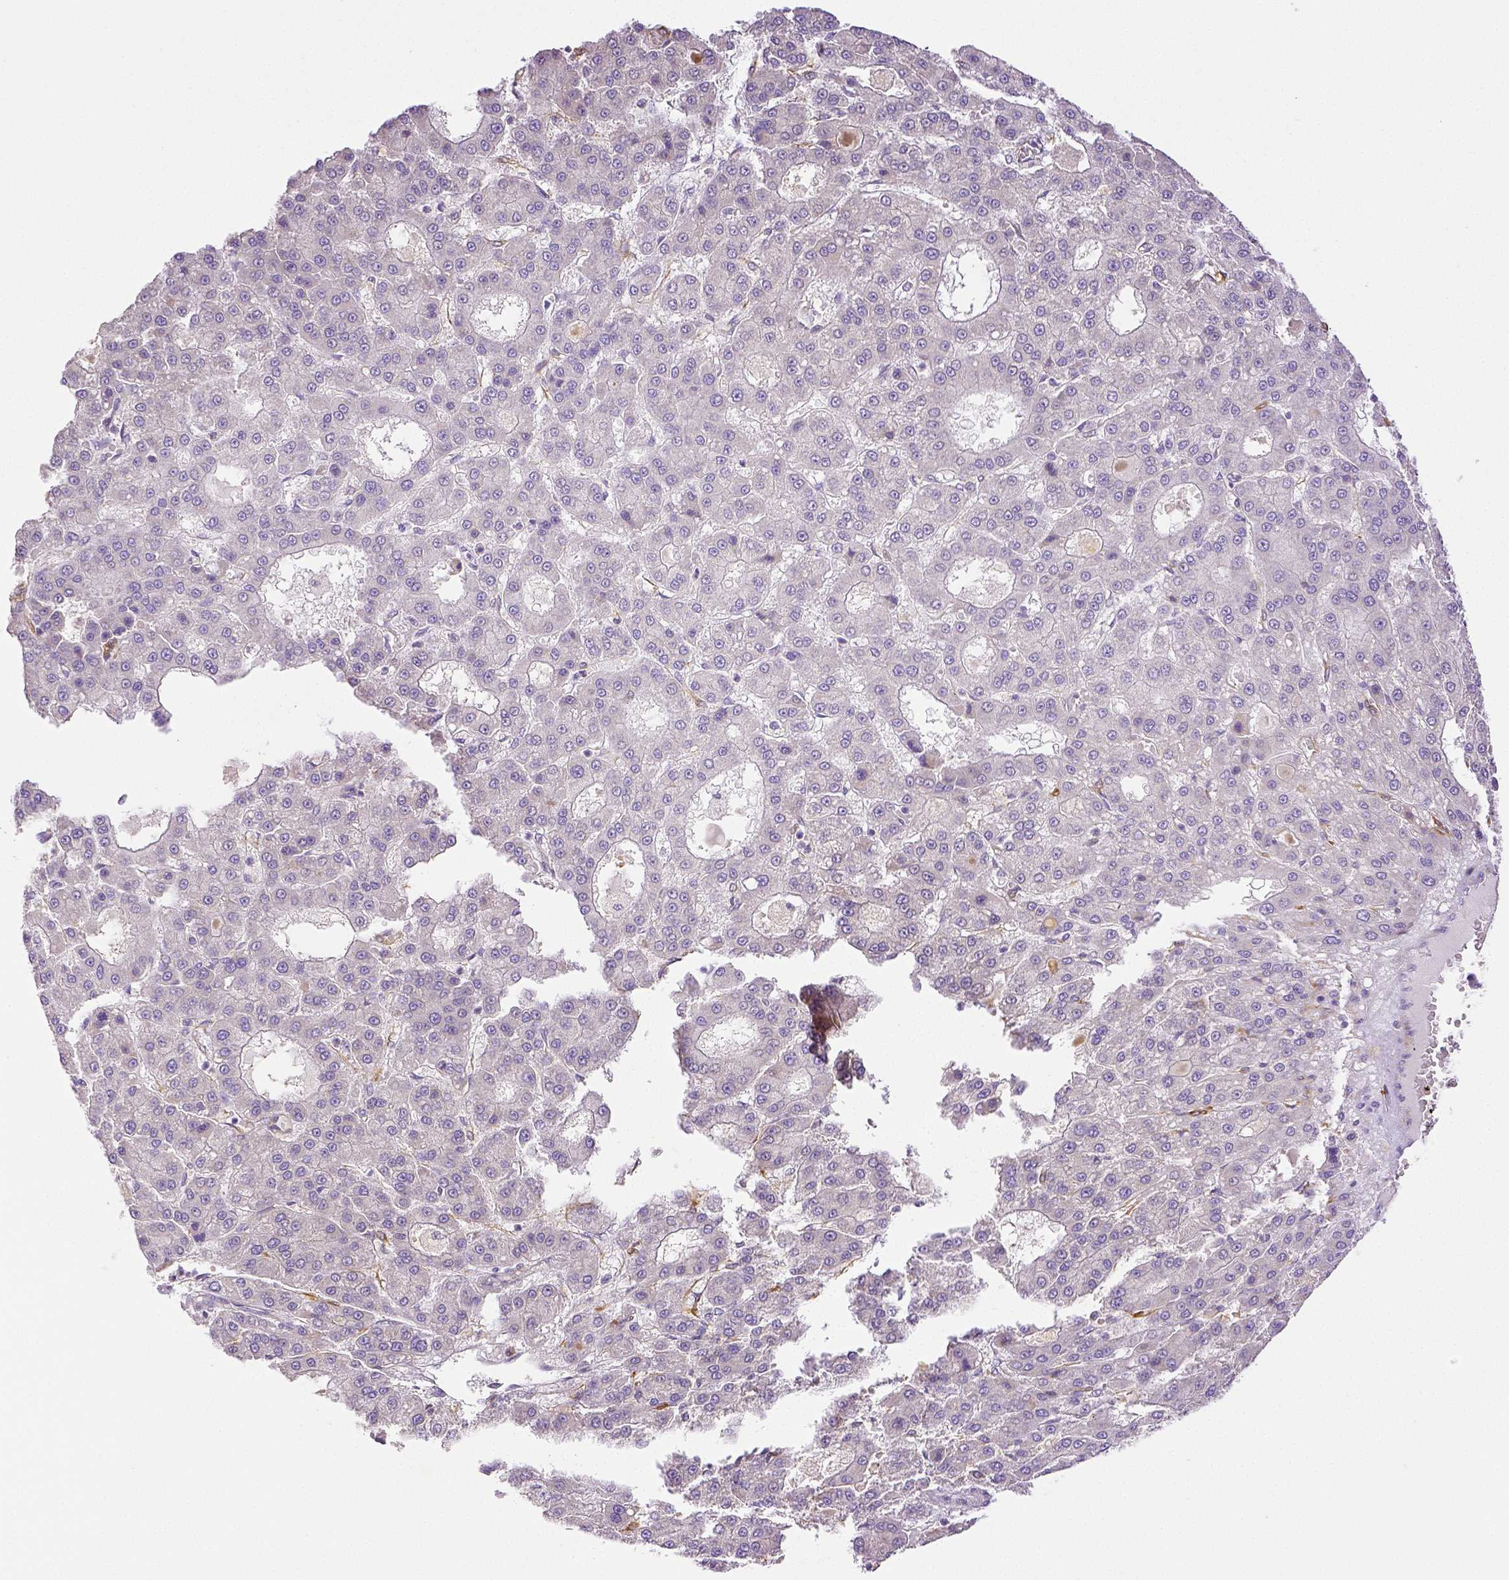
{"staining": {"intensity": "negative", "quantity": "none", "location": "none"}, "tissue": "liver cancer", "cell_type": "Tumor cells", "image_type": "cancer", "snomed": [{"axis": "morphology", "description": "Carcinoma, Hepatocellular, NOS"}, {"axis": "topography", "description": "Liver"}], "caption": "Immunohistochemical staining of liver cancer (hepatocellular carcinoma) shows no significant expression in tumor cells. The staining is performed using DAB brown chromogen with nuclei counter-stained in using hematoxylin.", "gene": "THY1", "patient": {"sex": "male", "age": 70}}